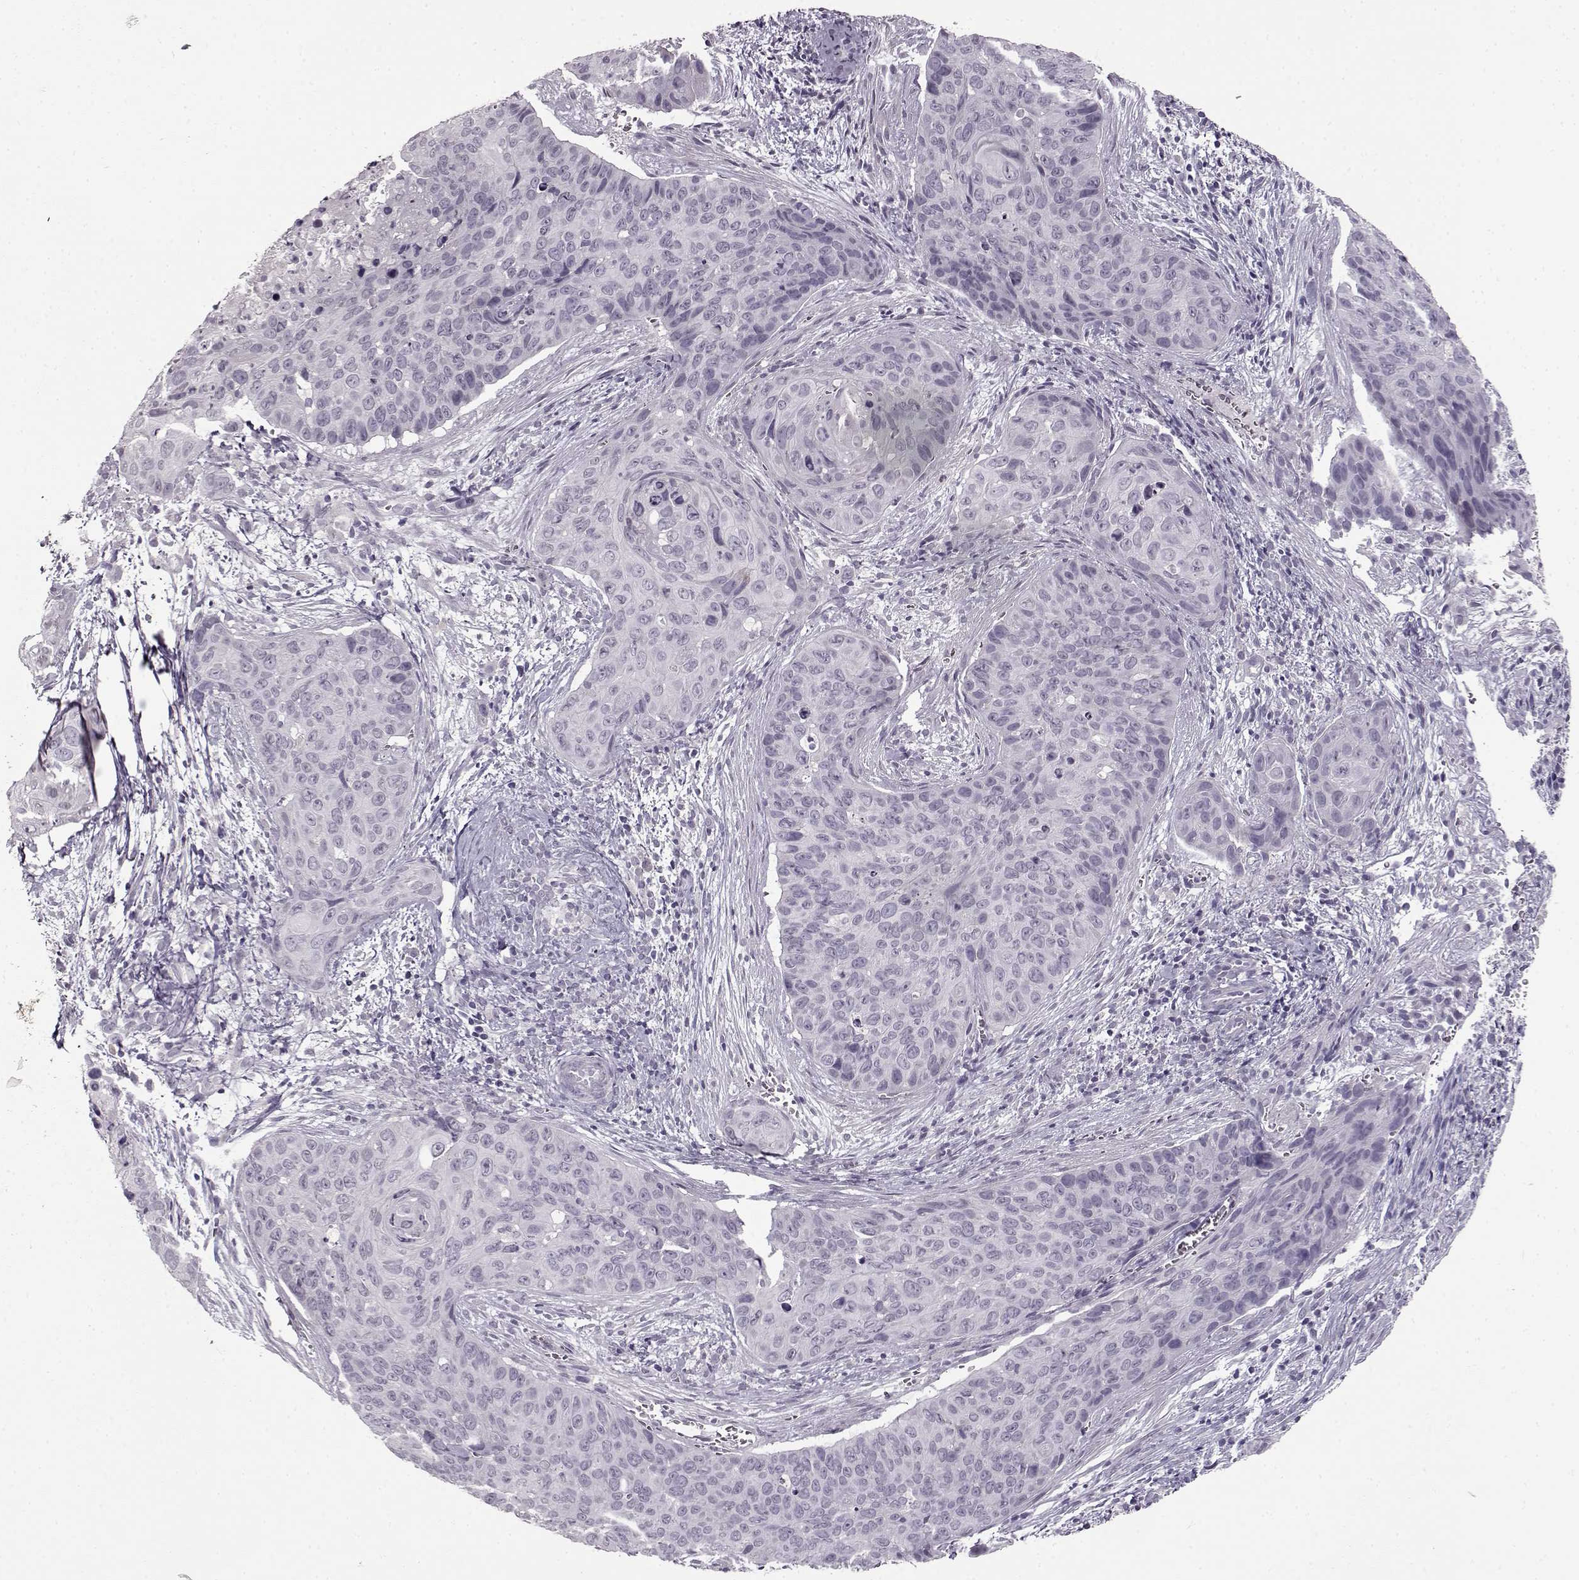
{"staining": {"intensity": "negative", "quantity": "none", "location": "none"}, "tissue": "cervical cancer", "cell_type": "Tumor cells", "image_type": "cancer", "snomed": [{"axis": "morphology", "description": "Squamous cell carcinoma, NOS"}, {"axis": "topography", "description": "Cervix"}], "caption": "IHC histopathology image of neoplastic tissue: squamous cell carcinoma (cervical) stained with DAB displays no significant protein positivity in tumor cells. (Stains: DAB immunohistochemistry with hematoxylin counter stain, Microscopy: brightfield microscopy at high magnification).", "gene": "FSHB", "patient": {"sex": "female", "age": 35}}